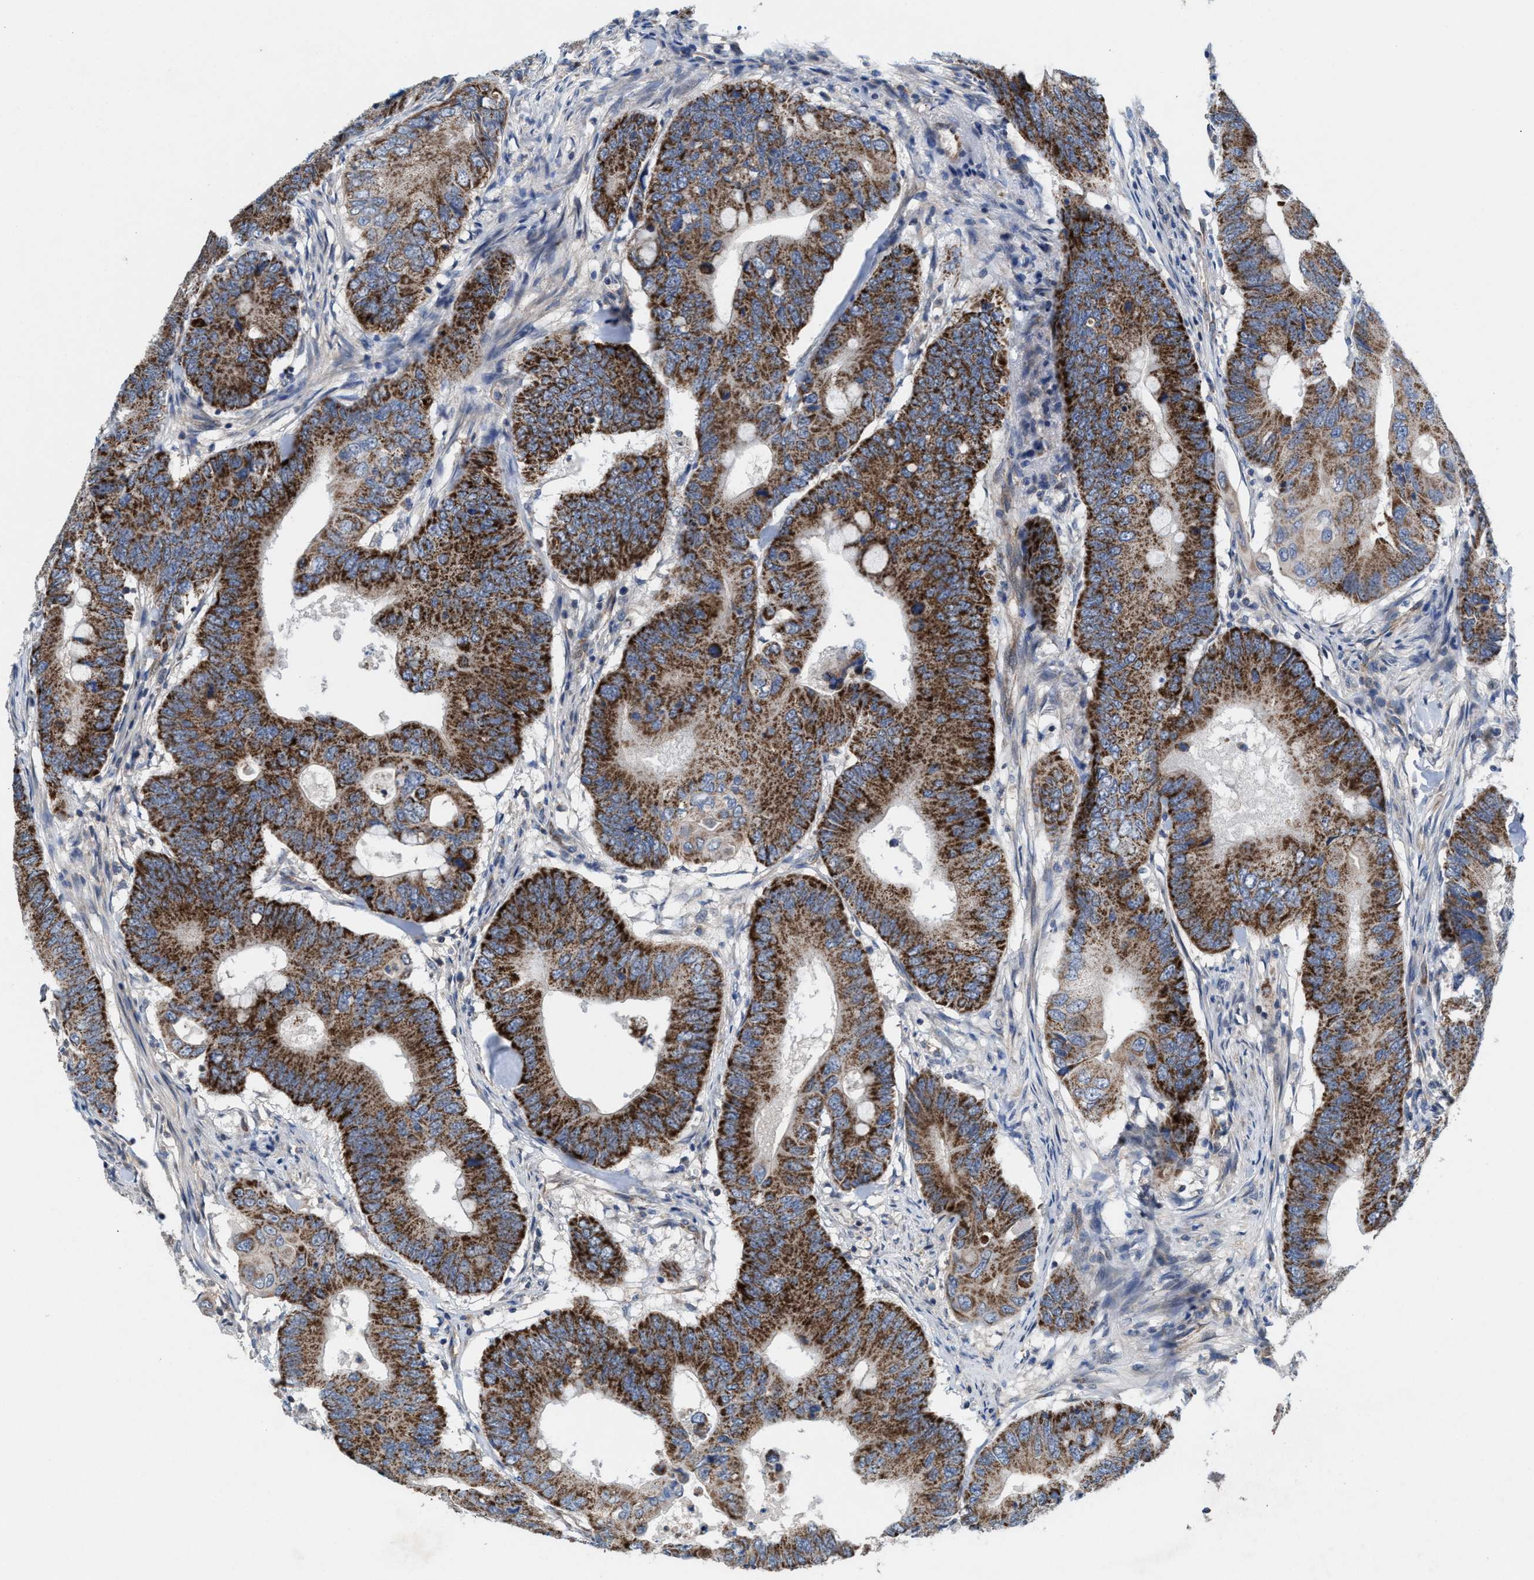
{"staining": {"intensity": "strong", "quantity": ">75%", "location": "cytoplasmic/membranous"}, "tissue": "colorectal cancer", "cell_type": "Tumor cells", "image_type": "cancer", "snomed": [{"axis": "morphology", "description": "Adenocarcinoma, NOS"}, {"axis": "topography", "description": "Colon"}], "caption": "Colorectal adenocarcinoma tissue reveals strong cytoplasmic/membranous expression in about >75% of tumor cells, visualized by immunohistochemistry.", "gene": "MRM1", "patient": {"sex": "male", "age": 71}}